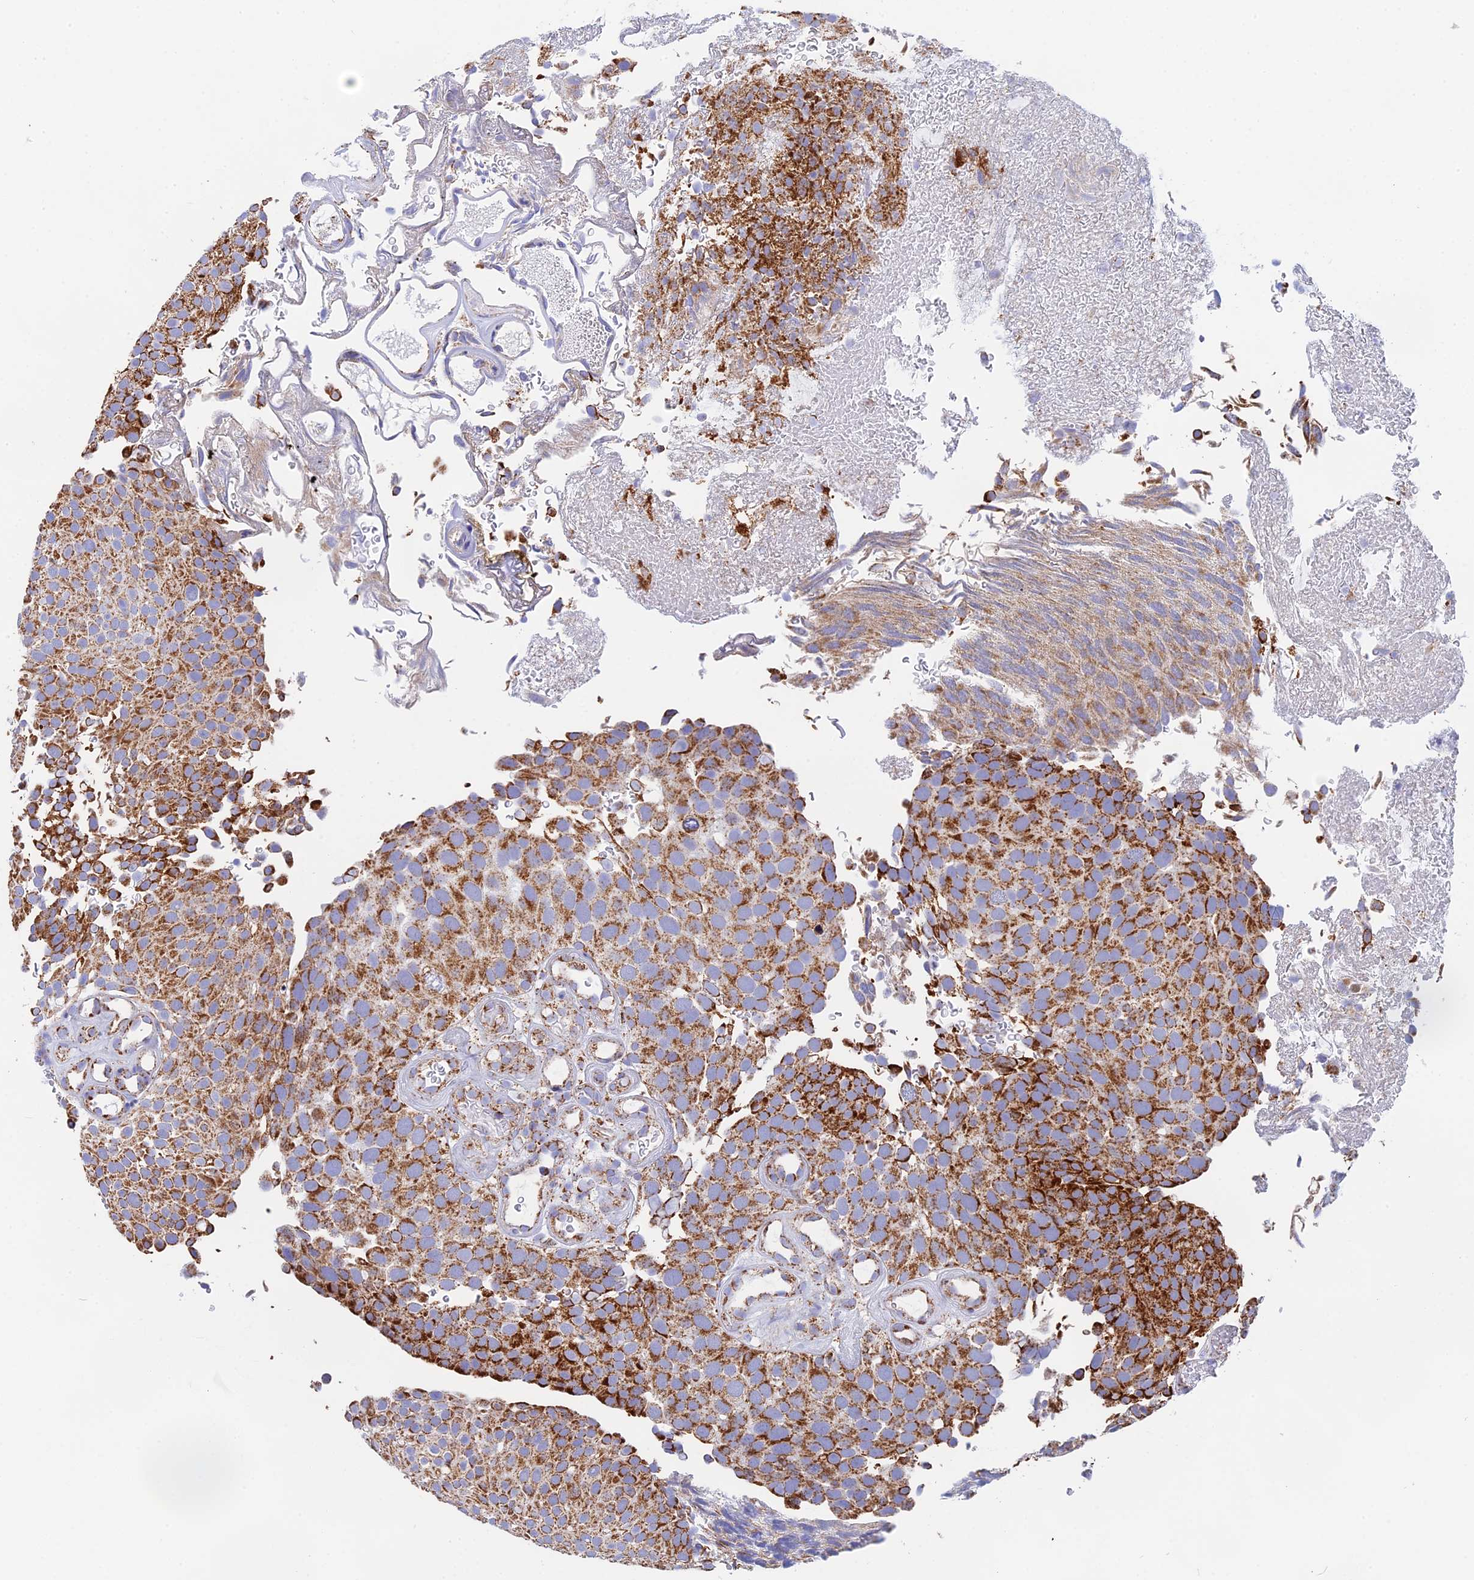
{"staining": {"intensity": "strong", "quantity": ">75%", "location": "cytoplasmic/membranous"}, "tissue": "urothelial cancer", "cell_type": "Tumor cells", "image_type": "cancer", "snomed": [{"axis": "morphology", "description": "Urothelial carcinoma, Low grade"}, {"axis": "topography", "description": "Urinary bladder"}], "caption": "Immunohistochemistry (IHC) of urothelial cancer exhibits high levels of strong cytoplasmic/membranous positivity in approximately >75% of tumor cells. Using DAB (3,3'-diaminobenzidine) (brown) and hematoxylin (blue) stains, captured at high magnification using brightfield microscopy.", "gene": "NDUFA5", "patient": {"sex": "male", "age": 78}}